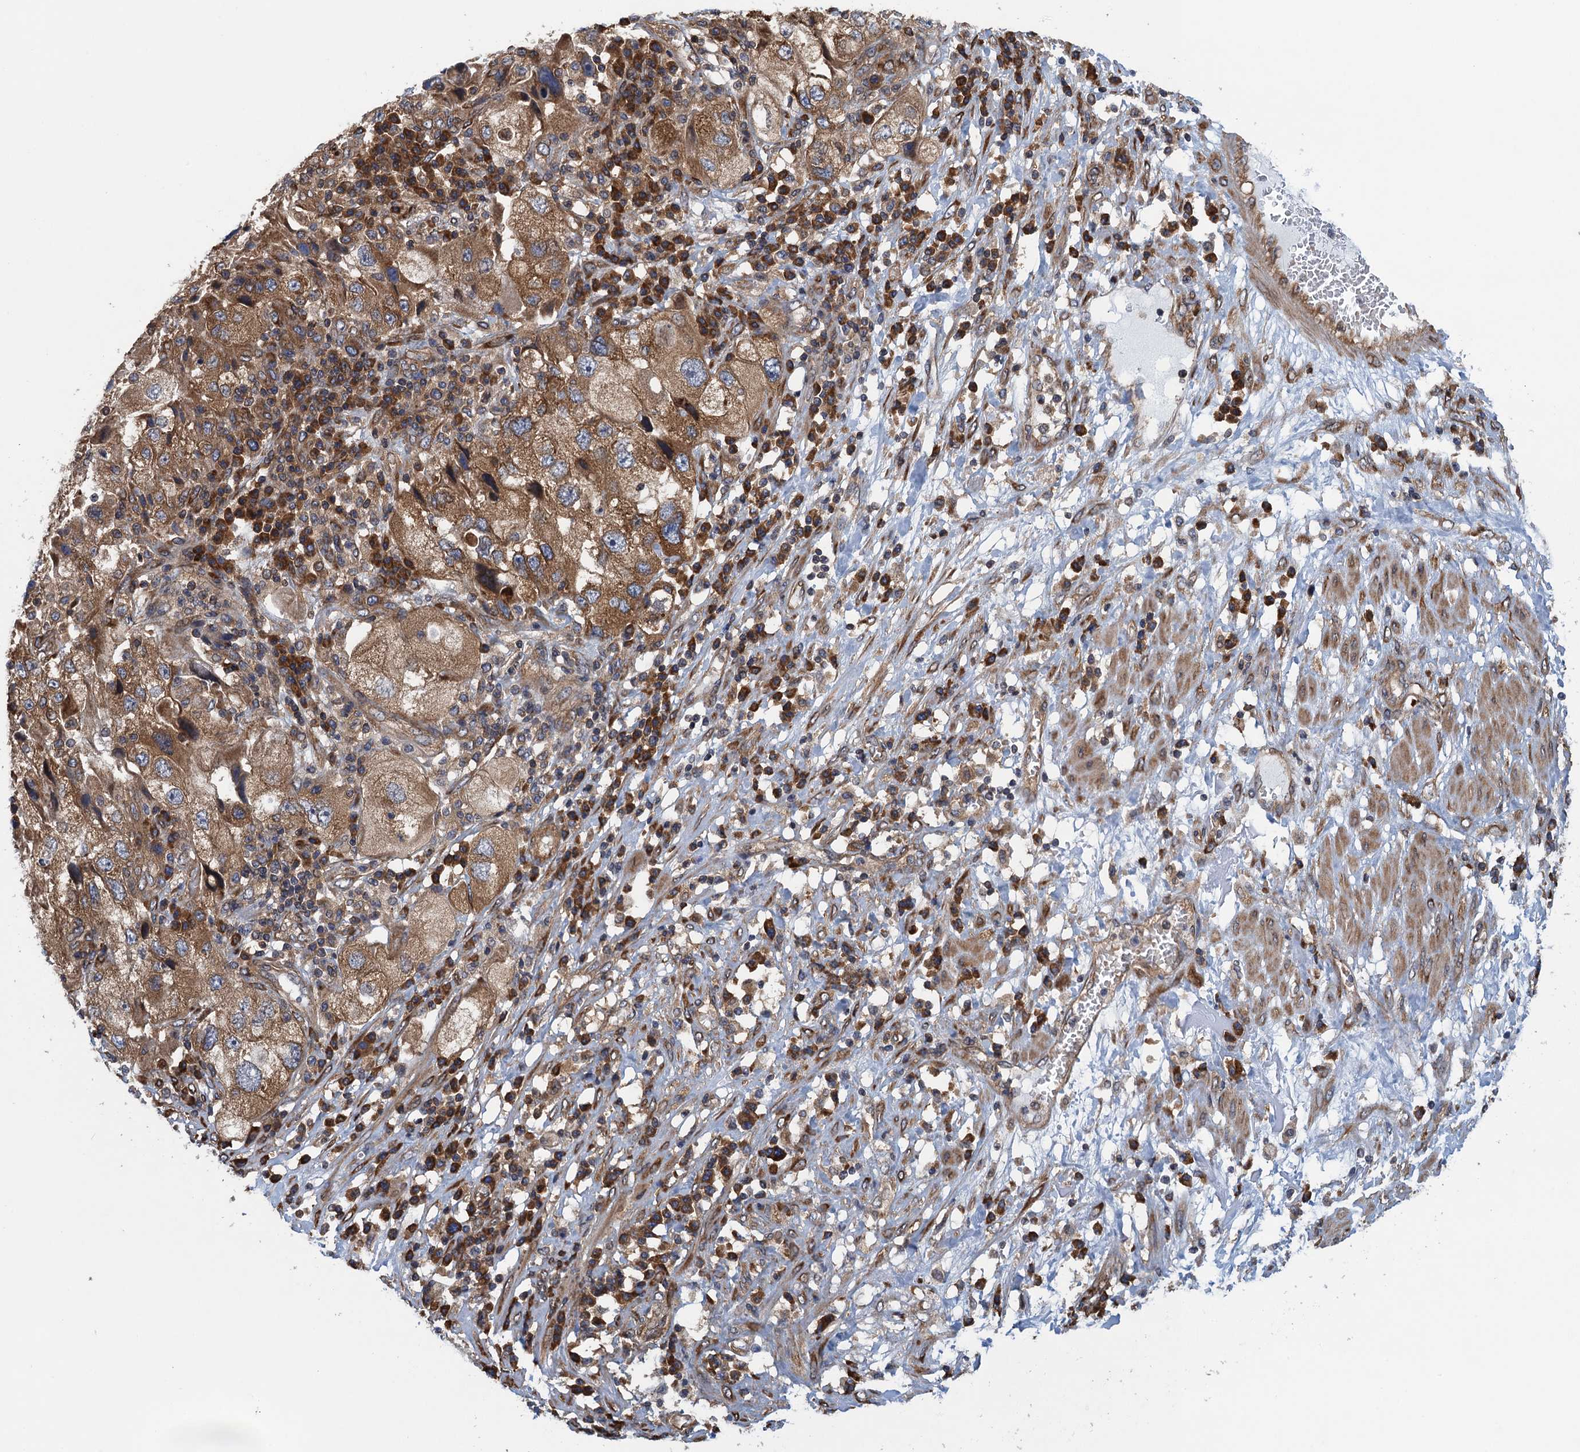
{"staining": {"intensity": "moderate", "quantity": ">75%", "location": "cytoplasmic/membranous"}, "tissue": "endometrial cancer", "cell_type": "Tumor cells", "image_type": "cancer", "snomed": [{"axis": "morphology", "description": "Adenocarcinoma, NOS"}, {"axis": "topography", "description": "Endometrium"}], "caption": "An IHC image of neoplastic tissue is shown. Protein staining in brown labels moderate cytoplasmic/membranous positivity in endometrial adenocarcinoma within tumor cells. (brown staining indicates protein expression, while blue staining denotes nuclei).", "gene": "MDM1", "patient": {"sex": "female", "age": 49}}